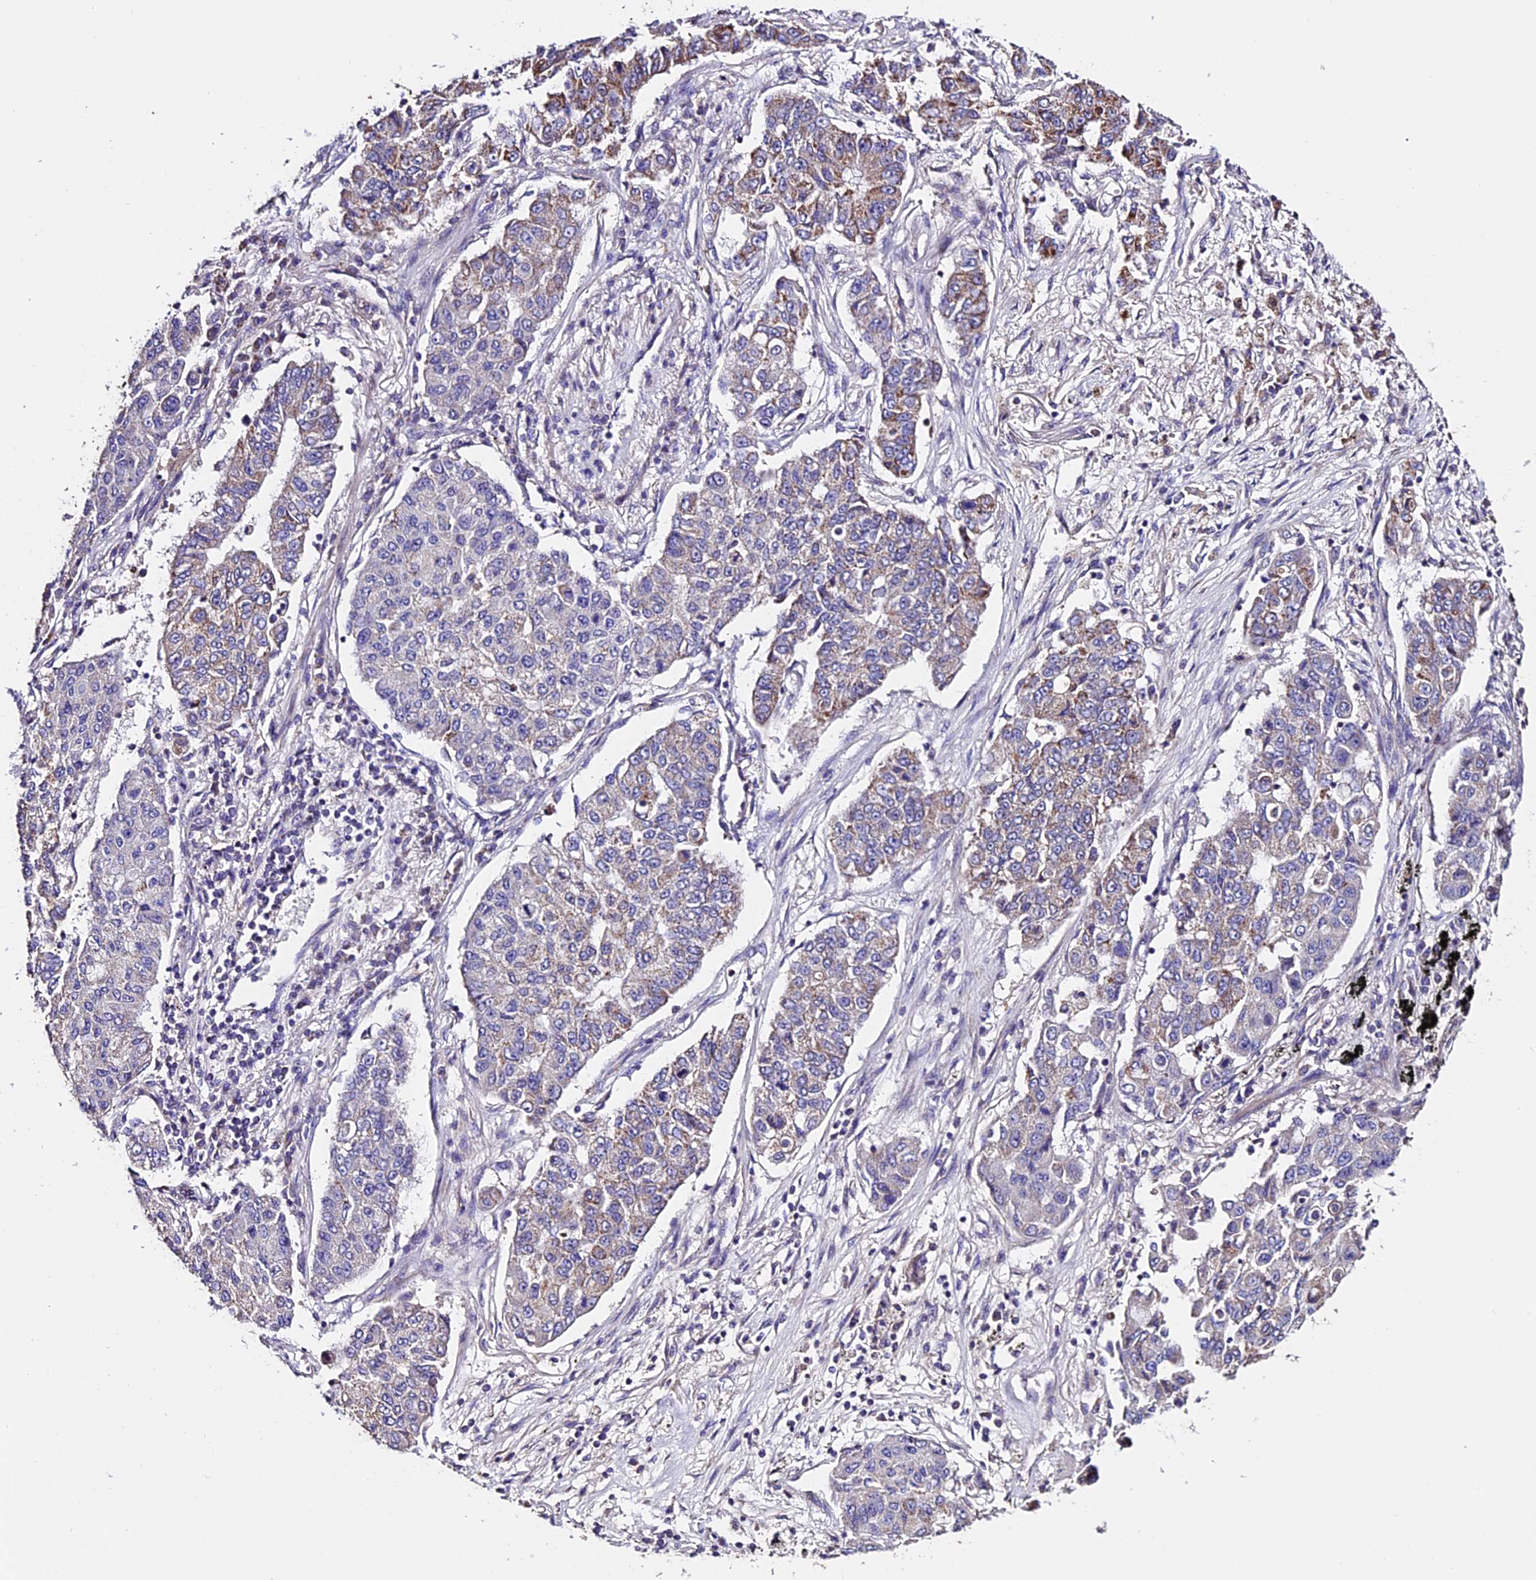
{"staining": {"intensity": "moderate", "quantity": "<25%", "location": "cytoplasmic/membranous"}, "tissue": "lung cancer", "cell_type": "Tumor cells", "image_type": "cancer", "snomed": [{"axis": "morphology", "description": "Squamous cell carcinoma, NOS"}, {"axis": "topography", "description": "Lung"}], "caption": "IHC image of human lung cancer stained for a protein (brown), which demonstrates low levels of moderate cytoplasmic/membranous positivity in approximately <25% of tumor cells.", "gene": "DDX28", "patient": {"sex": "male", "age": 74}}